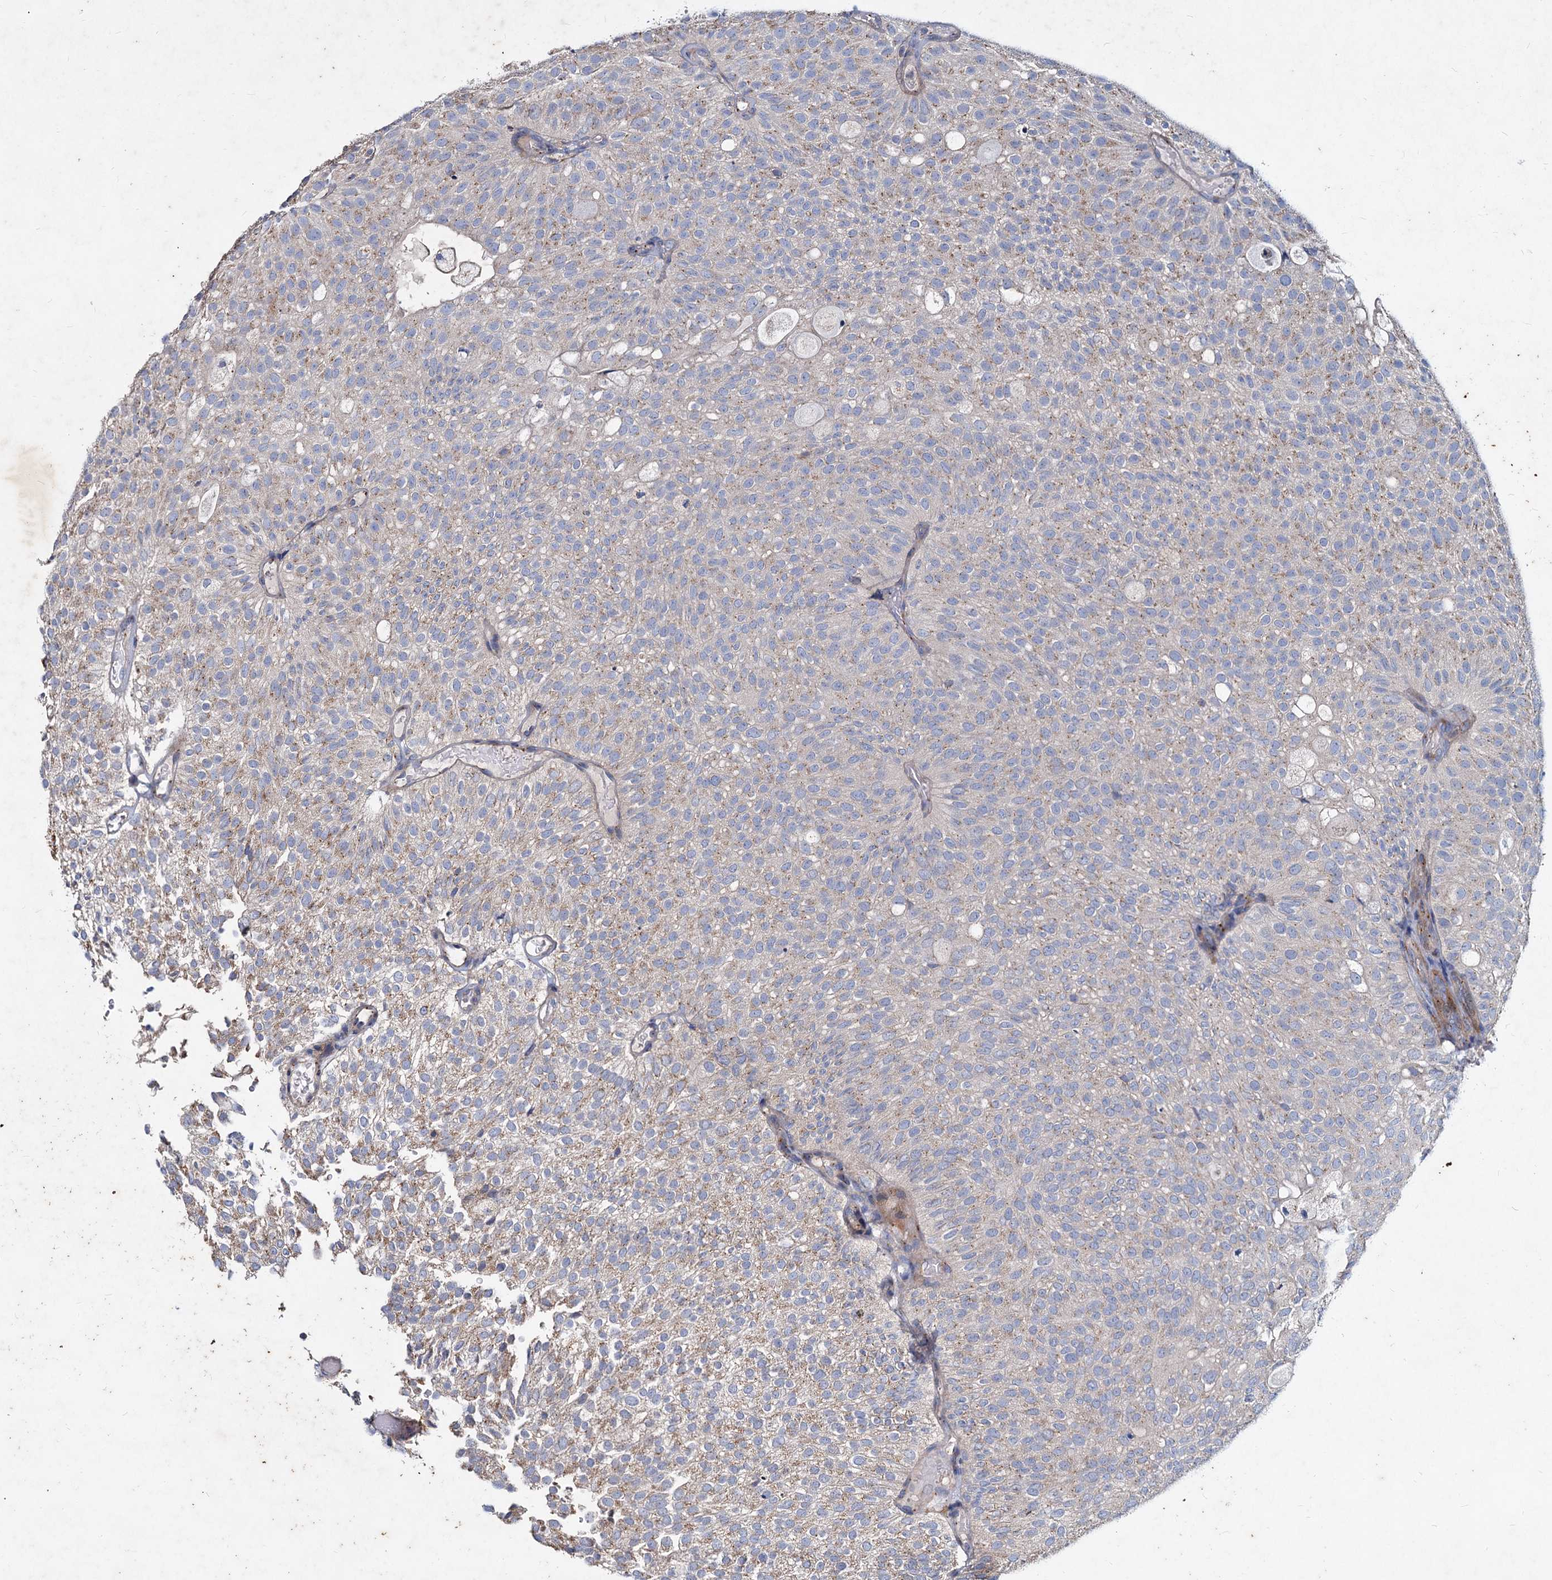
{"staining": {"intensity": "weak", "quantity": "<25%", "location": "cytoplasmic/membranous"}, "tissue": "urothelial cancer", "cell_type": "Tumor cells", "image_type": "cancer", "snomed": [{"axis": "morphology", "description": "Urothelial carcinoma, Low grade"}, {"axis": "topography", "description": "Urinary bladder"}], "caption": "Histopathology image shows no protein positivity in tumor cells of low-grade urothelial carcinoma tissue.", "gene": "AGBL4", "patient": {"sex": "male", "age": 78}}